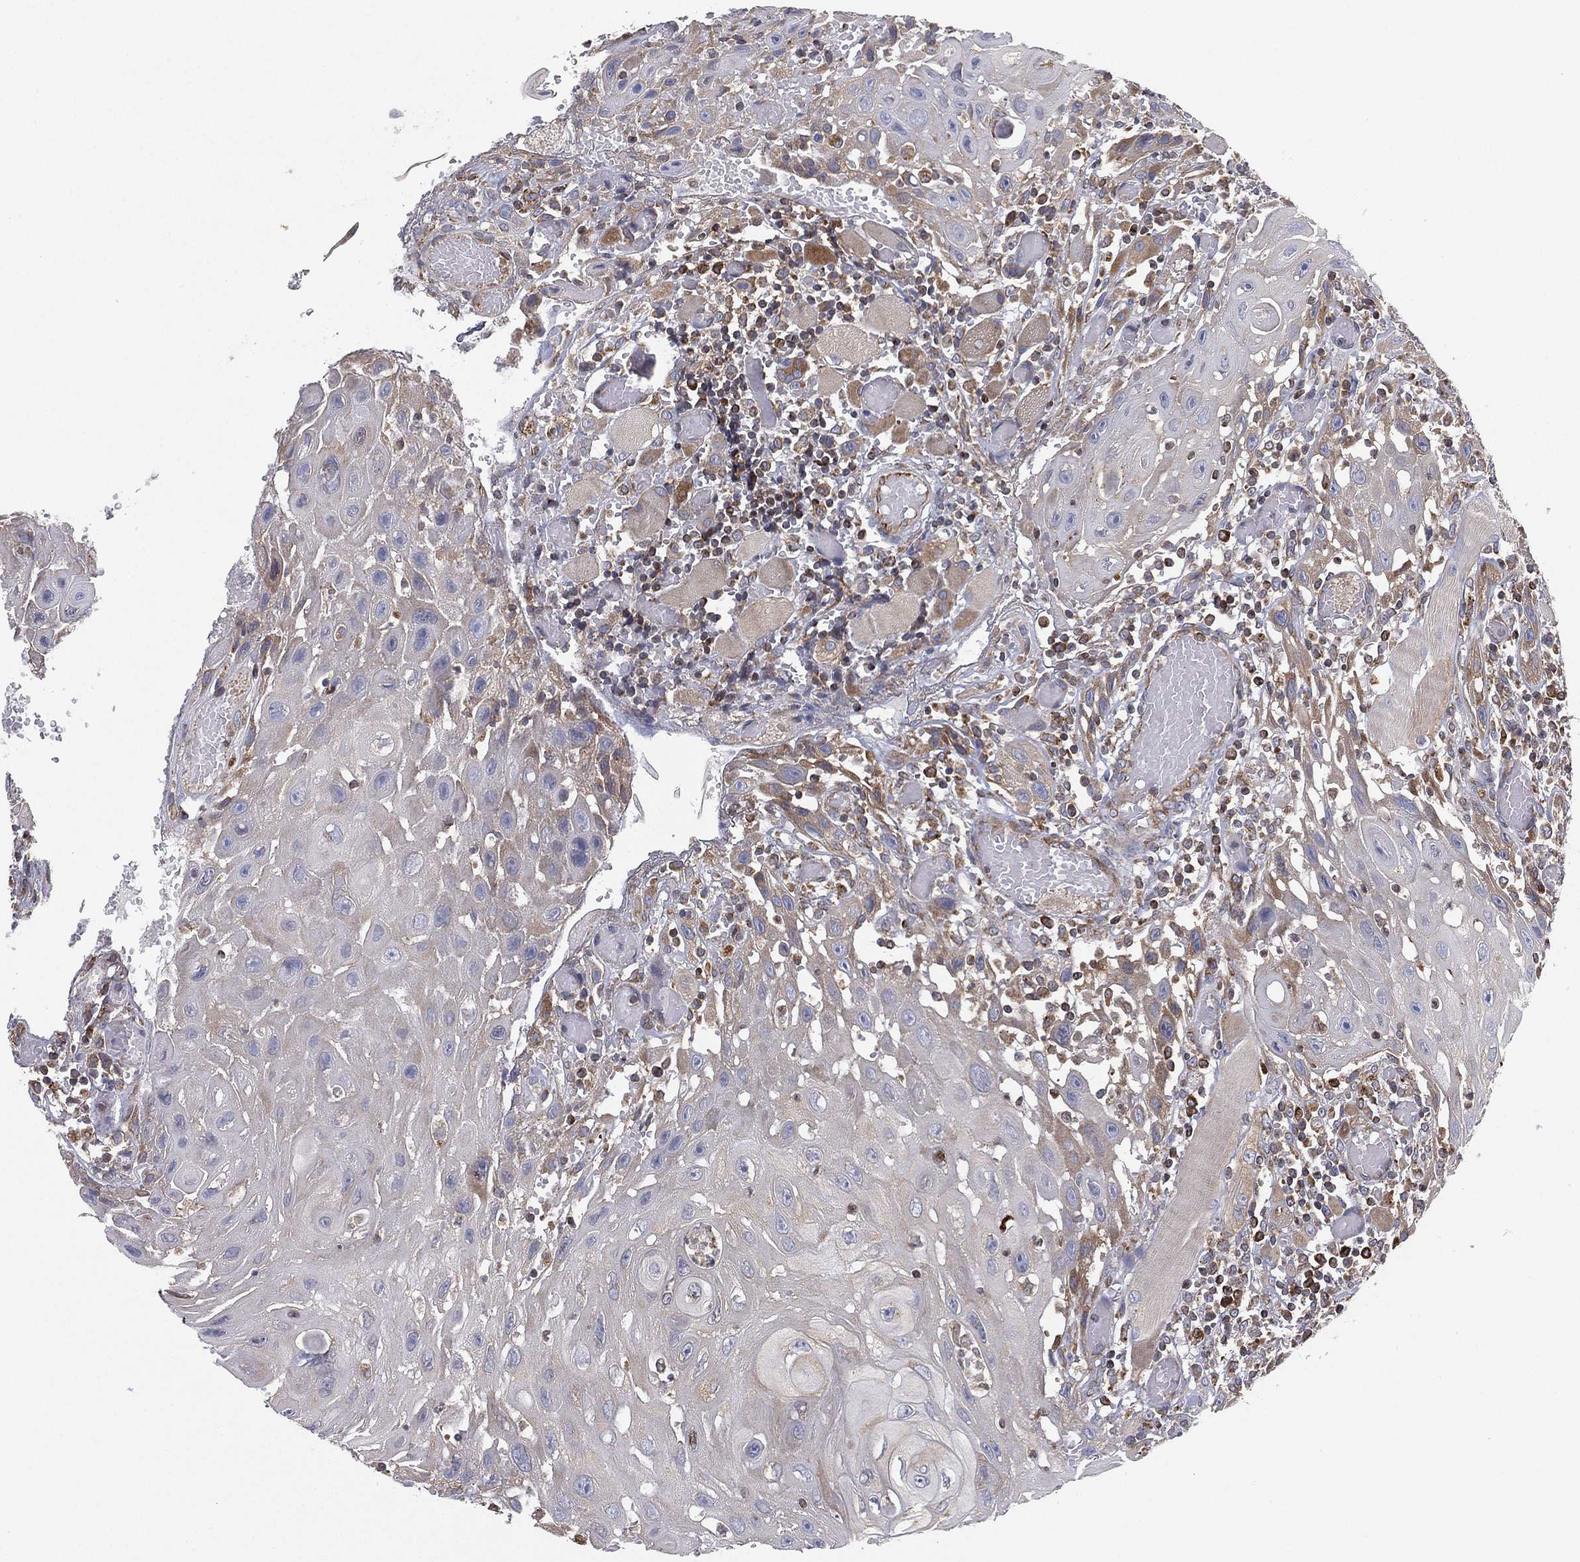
{"staining": {"intensity": "negative", "quantity": "none", "location": "none"}, "tissue": "head and neck cancer", "cell_type": "Tumor cells", "image_type": "cancer", "snomed": [{"axis": "morphology", "description": "Normal tissue, NOS"}, {"axis": "morphology", "description": "Squamous cell carcinoma, NOS"}, {"axis": "topography", "description": "Oral tissue"}, {"axis": "topography", "description": "Head-Neck"}], "caption": "High power microscopy micrograph of an IHC photomicrograph of head and neck cancer, revealing no significant staining in tumor cells. Brightfield microscopy of IHC stained with DAB (3,3'-diaminobenzidine) (brown) and hematoxylin (blue), captured at high magnification.", "gene": "CYB5B", "patient": {"sex": "male", "age": 71}}